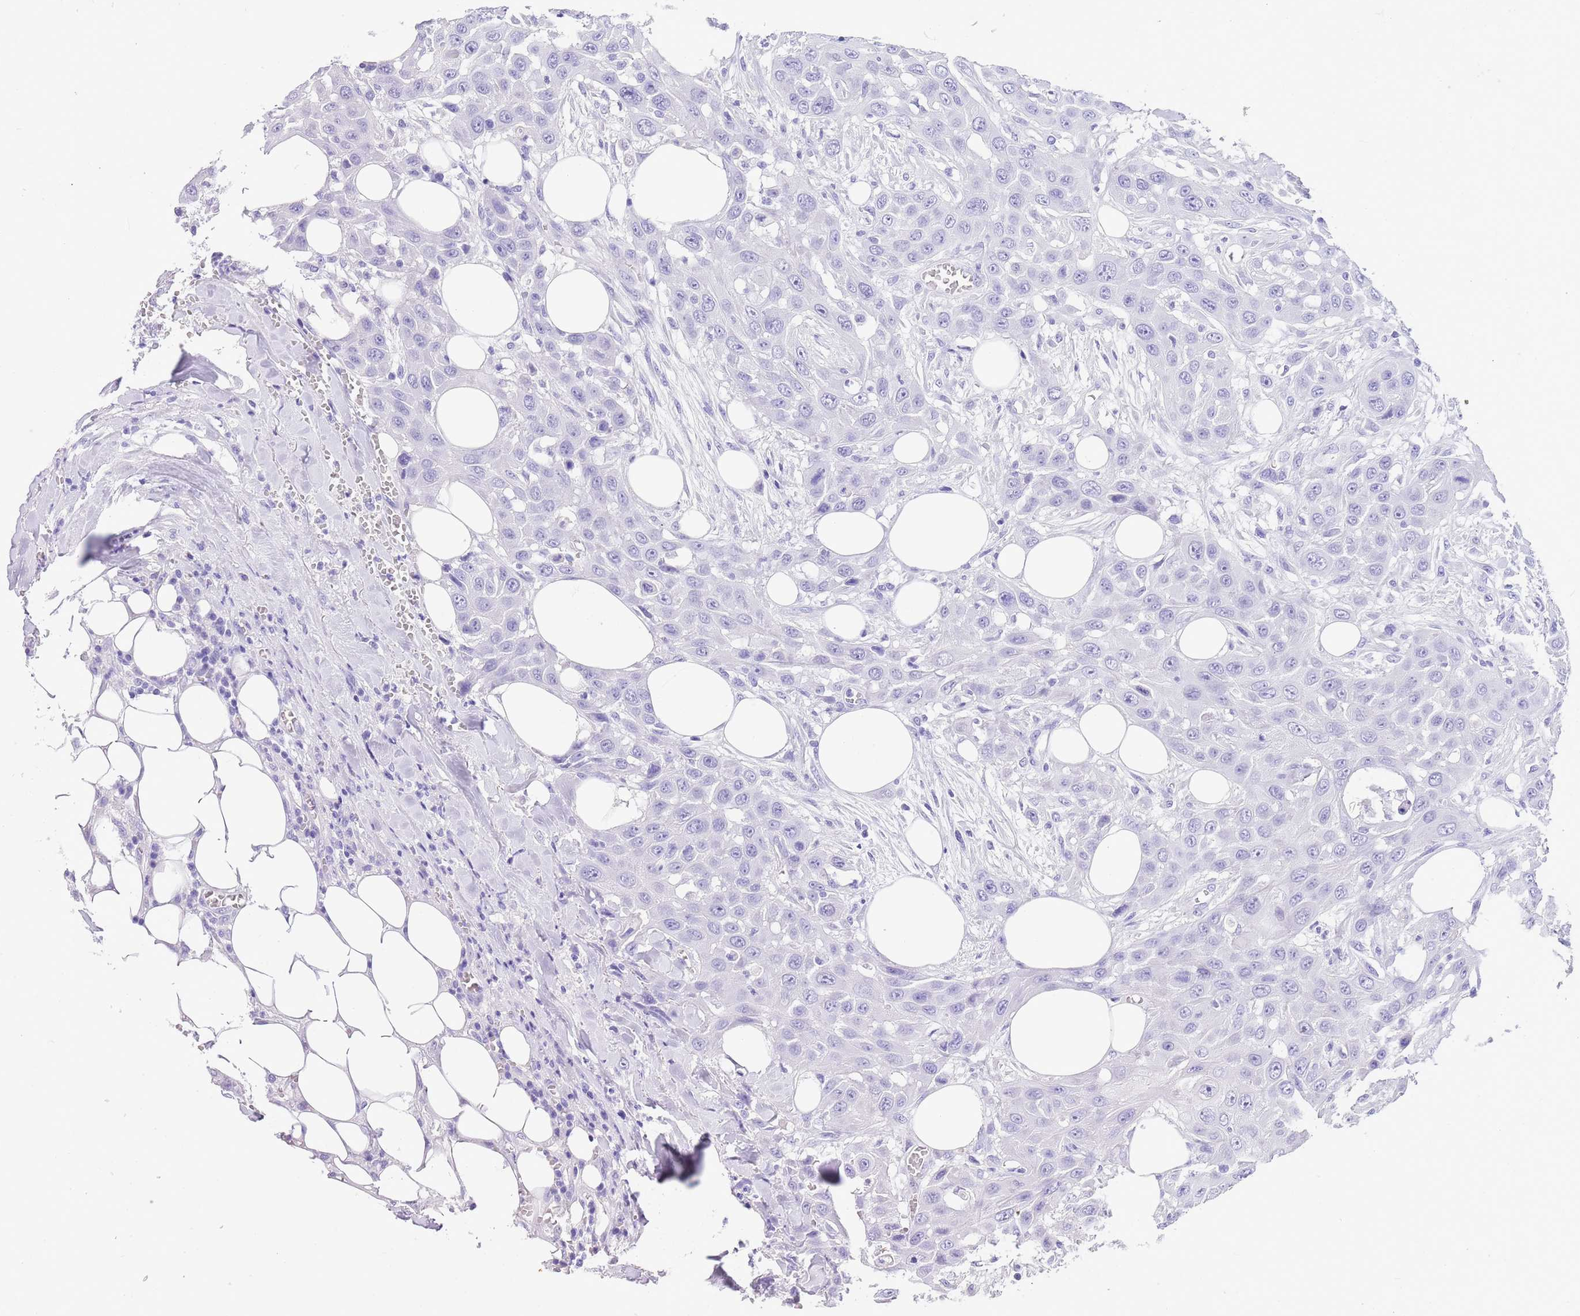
{"staining": {"intensity": "negative", "quantity": "none", "location": "none"}, "tissue": "head and neck cancer", "cell_type": "Tumor cells", "image_type": "cancer", "snomed": [{"axis": "morphology", "description": "Squamous cell carcinoma, NOS"}, {"axis": "topography", "description": "Head-Neck"}], "caption": "A micrograph of human head and neck cancer (squamous cell carcinoma) is negative for staining in tumor cells. (DAB immunohistochemistry (IHC) with hematoxylin counter stain).", "gene": "TMEM185B", "patient": {"sex": "male", "age": 81}}